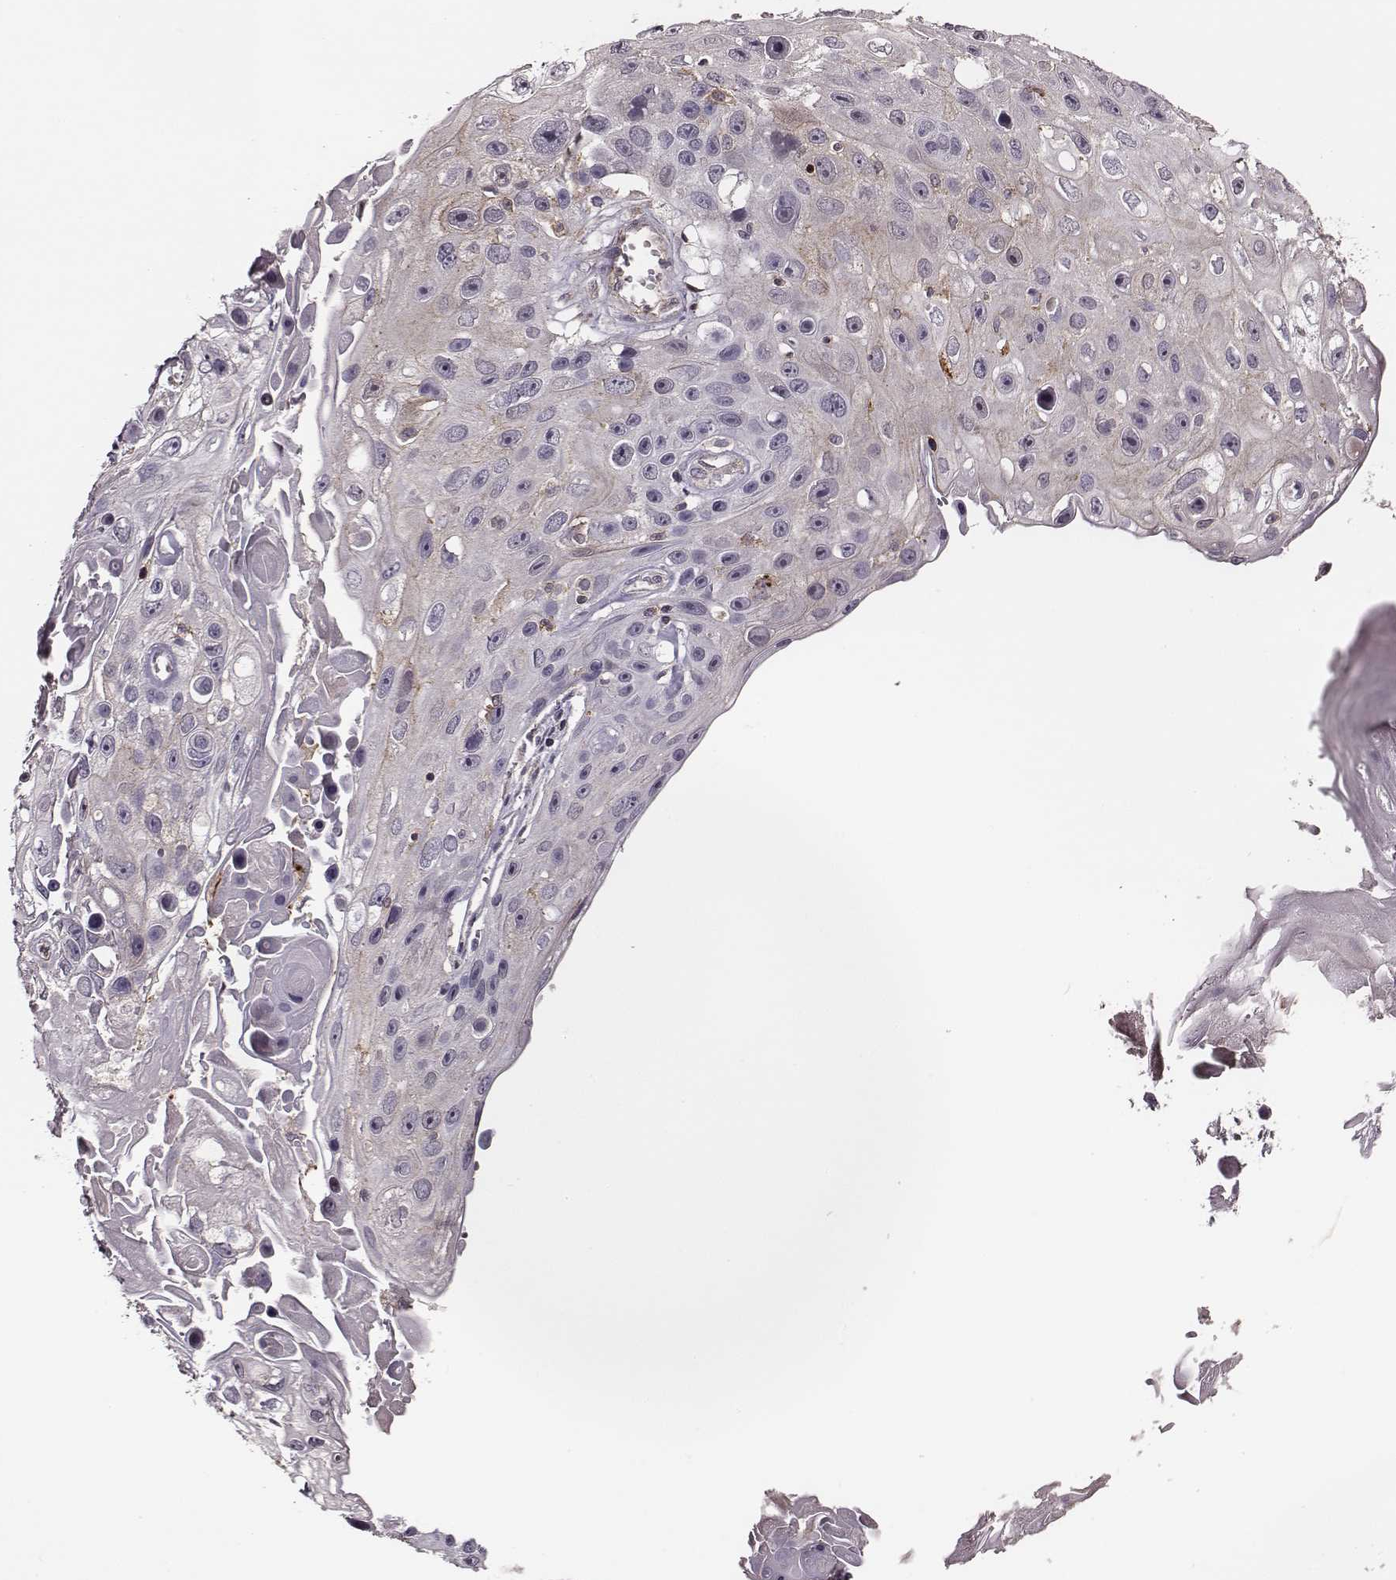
{"staining": {"intensity": "negative", "quantity": "none", "location": "none"}, "tissue": "skin cancer", "cell_type": "Tumor cells", "image_type": "cancer", "snomed": [{"axis": "morphology", "description": "Squamous cell carcinoma, NOS"}, {"axis": "topography", "description": "Skin"}], "caption": "Immunohistochemical staining of skin cancer reveals no significant staining in tumor cells. Brightfield microscopy of IHC stained with DAB (3,3'-diaminobenzidine) (brown) and hematoxylin (blue), captured at high magnification.", "gene": "ZYX", "patient": {"sex": "male", "age": 82}}